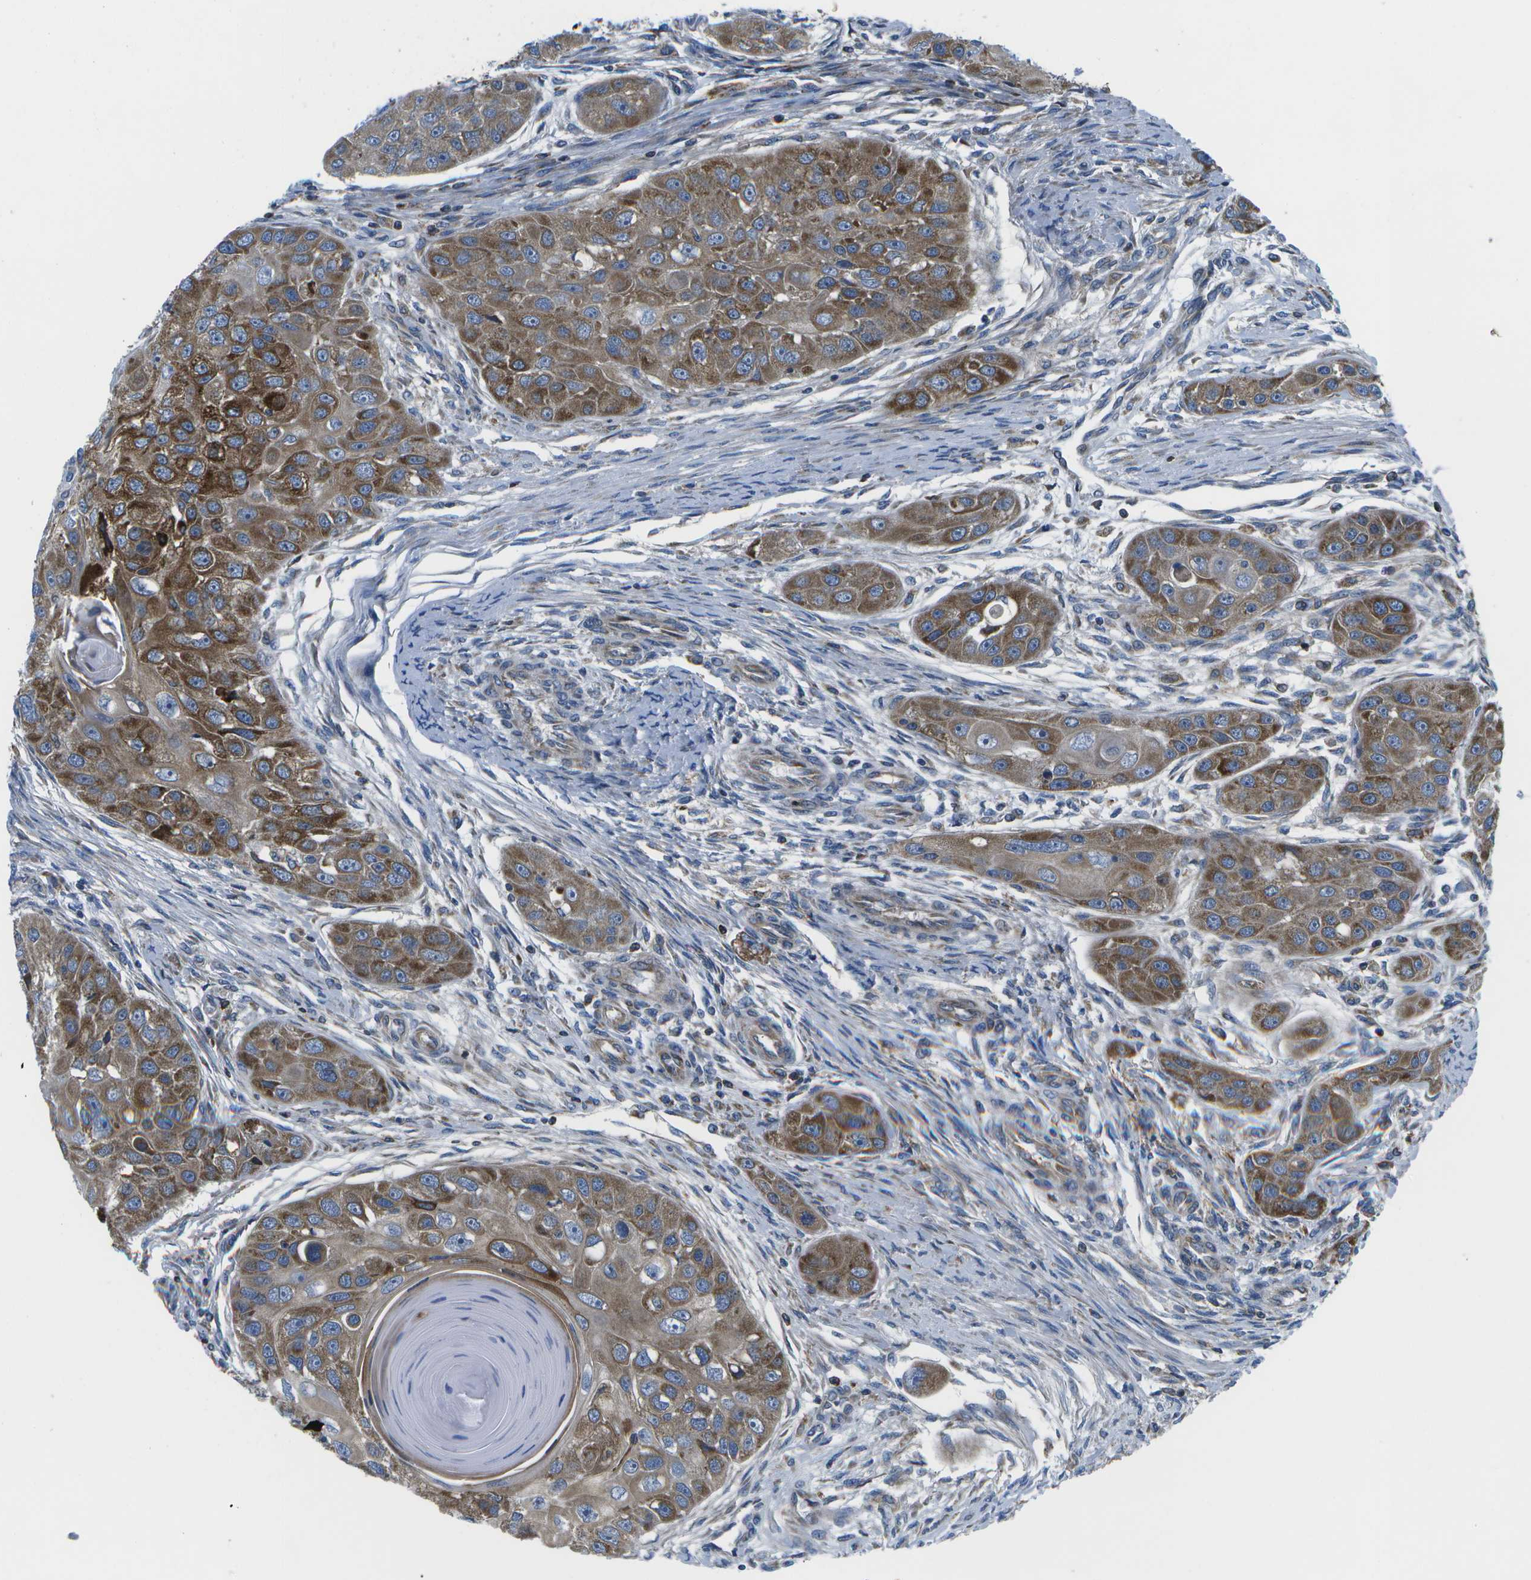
{"staining": {"intensity": "moderate", "quantity": ">75%", "location": "cytoplasmic/membranous"}, "tissue": "head and neck cancer", "cell_type": "Tumor cells", "image_type": "cancer", "snomed": [{"axis": "morphology", "description": "Normal tissue, NOS"}, {"axis": "morphology", "description": "Squamous cell carcinoma, NOS"}, {"axis": "topography", "description": "Skeletal muscle"}, {"axis": "topography", "description": "Head-Neck"}], "caption": "Brown immunohistochemical staining in squamous cell carcinoma (head and neck) shows moderate cytoplasmic/membranous positivity in approximately >75% of tumor cells.", "gene": "GDF5", "patient": {"sex": "male", "age": 51}}